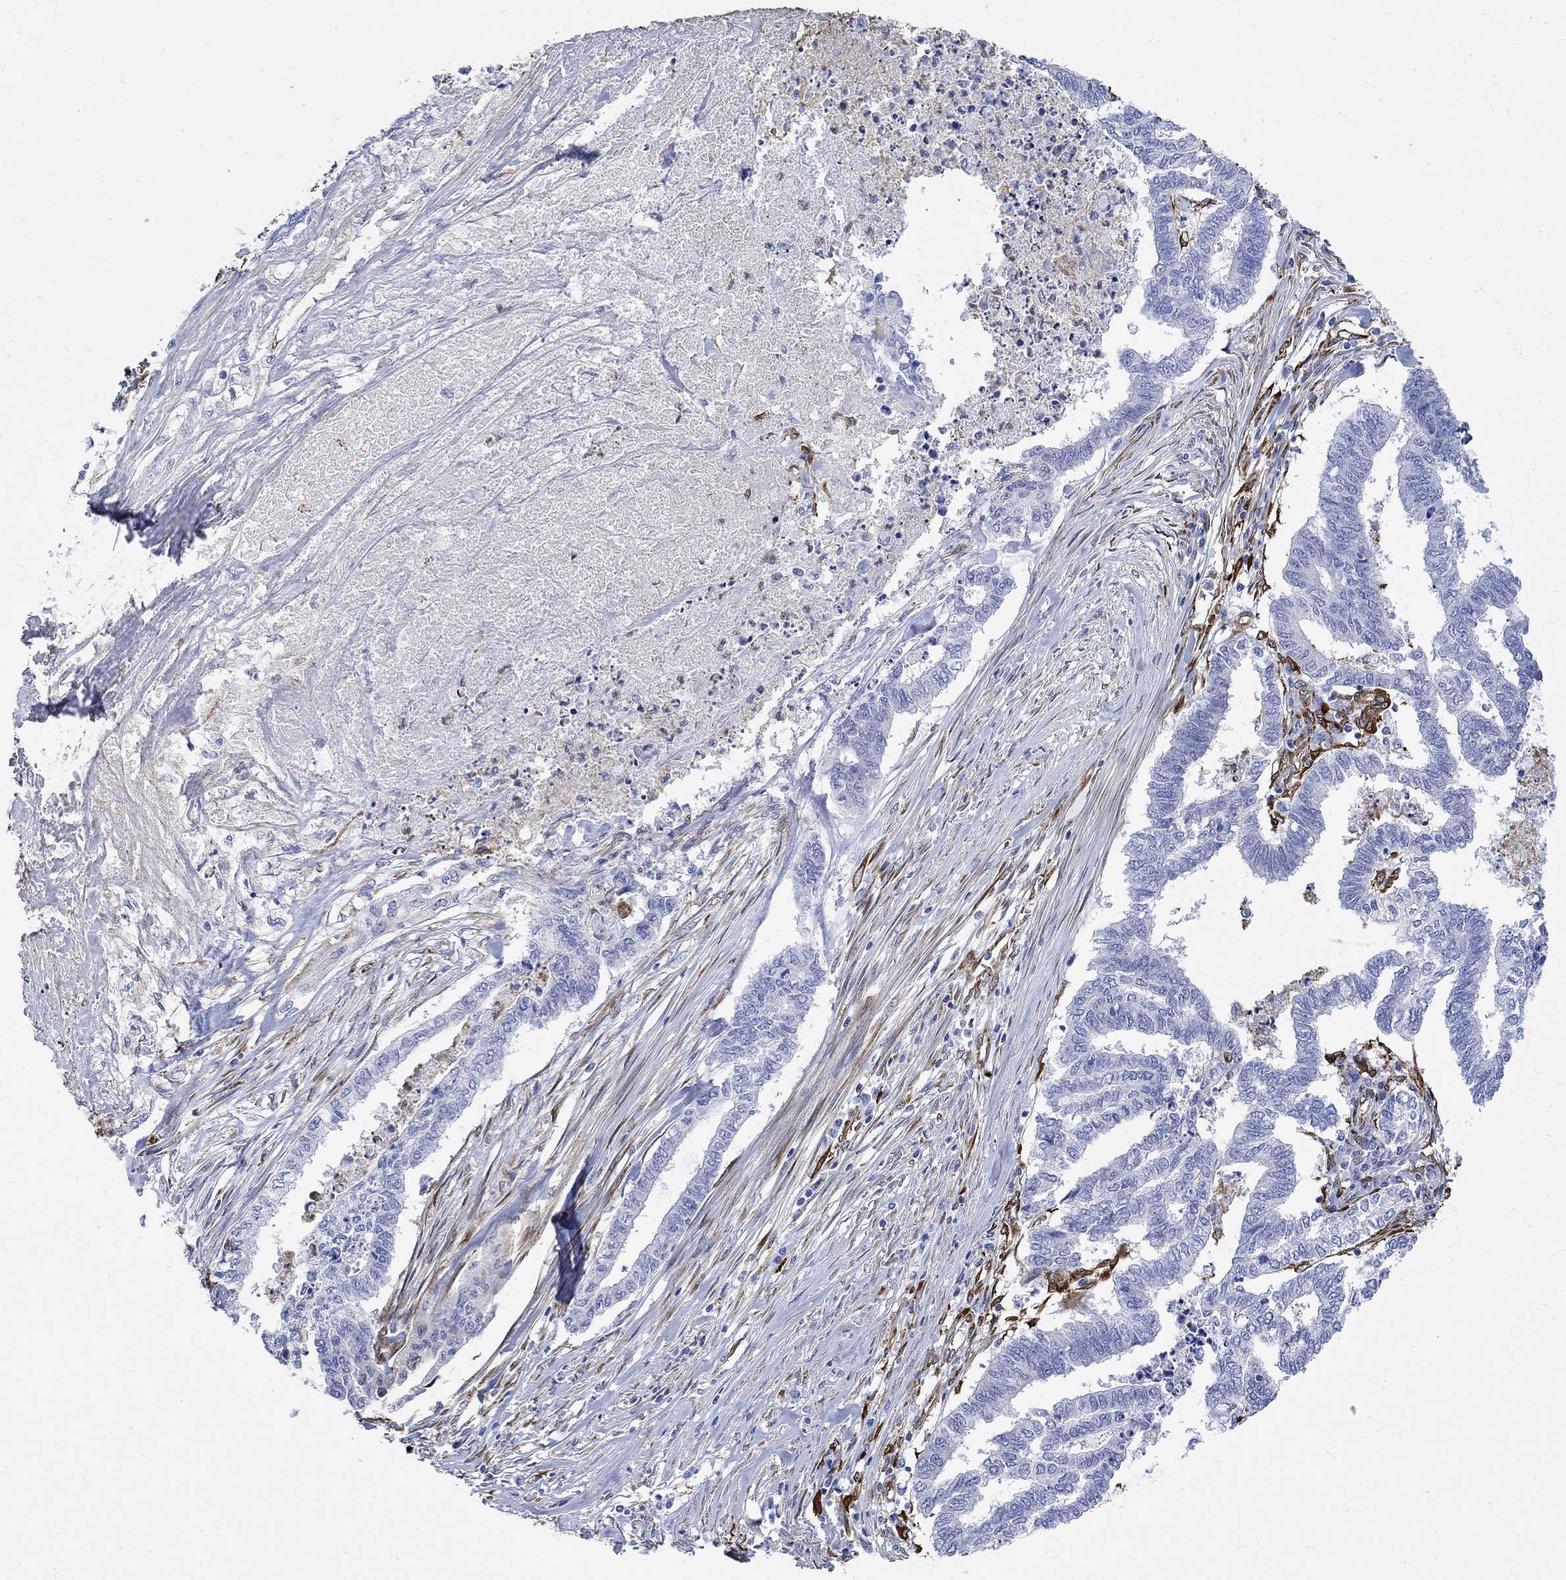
{"staining": {"intensity": "negative", "quantity": "none", "location": "none"}, "tissue": "endometrial cancer", "cell_type": "Tumor cells", "image_type": "cancer", "snomed": [{"axis": "morphology", "description": "Adenocarcinoma, NOS"}, {"axis": "topography", "description": "Endometrium"}], "caption": "Tumor cells show no significant protein staining in endometrial cancer (adenocarcinoma).", "gene": "TGM2", "patient": {"sex": "female", "age": 79}}